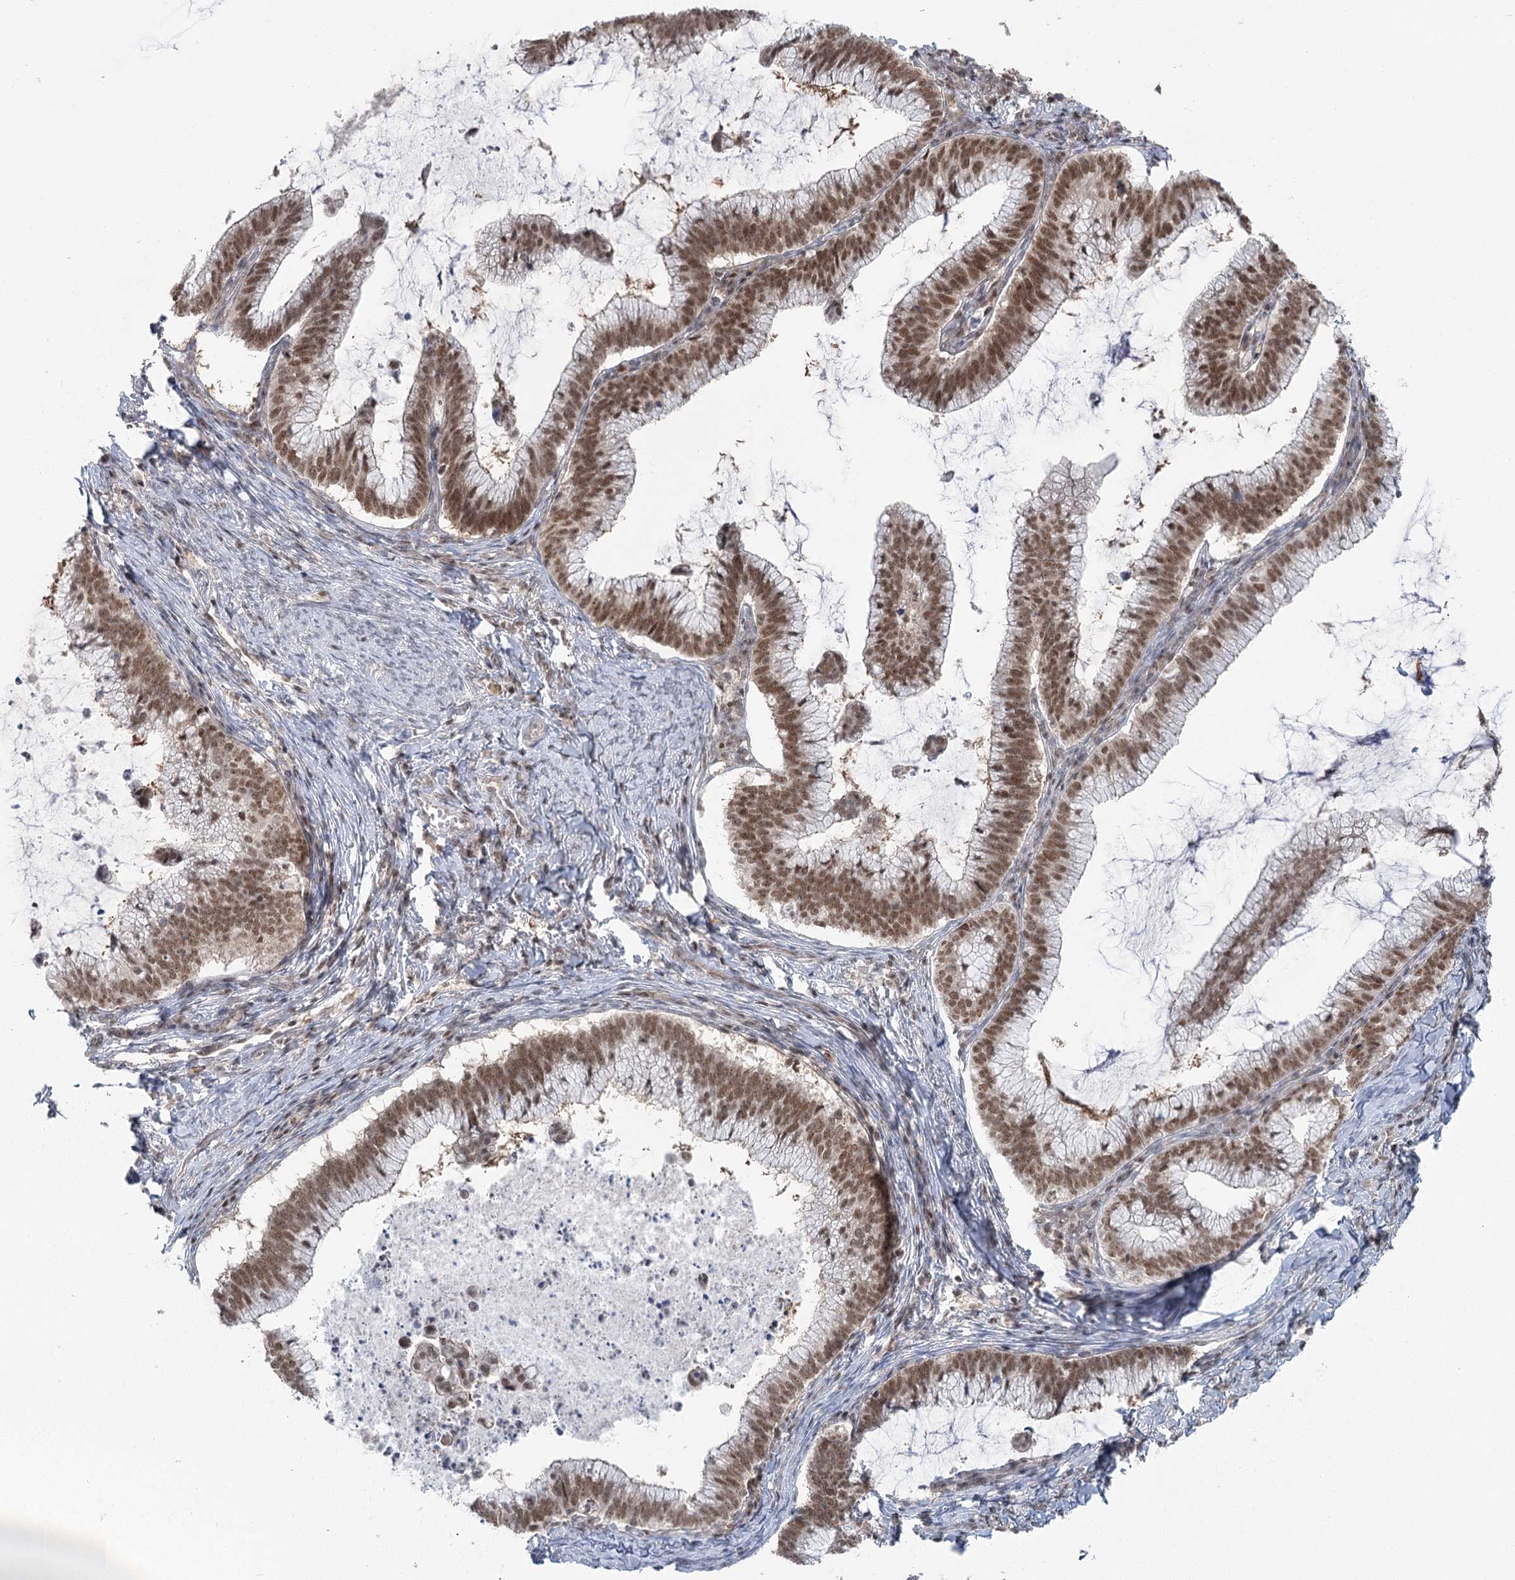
{"staining": {"intensity": "moderate", "quantity": ">75%", "location": "nuclear"}, "tissue": "cervical cancer", "cell_type": "Tumor cells", "image_type": "cancer", "snomed": [{"axis": "morphology", "description": "Adenocarcinoma, NOS"}, {"axis": "topography", "description": "Cervix"}], "caption": "Immunohistochemical staining of cervical cancer (adenocarcinoma) demonstrates medium levels of moderate nuclear expression in approximately >75% of tumor cells. Immunohistochemistry (ihc) stains the protein in brown and the nuclei are stained blue.", "gene": "PDS5A", "patient": {"sex": "female", "age": 36}}